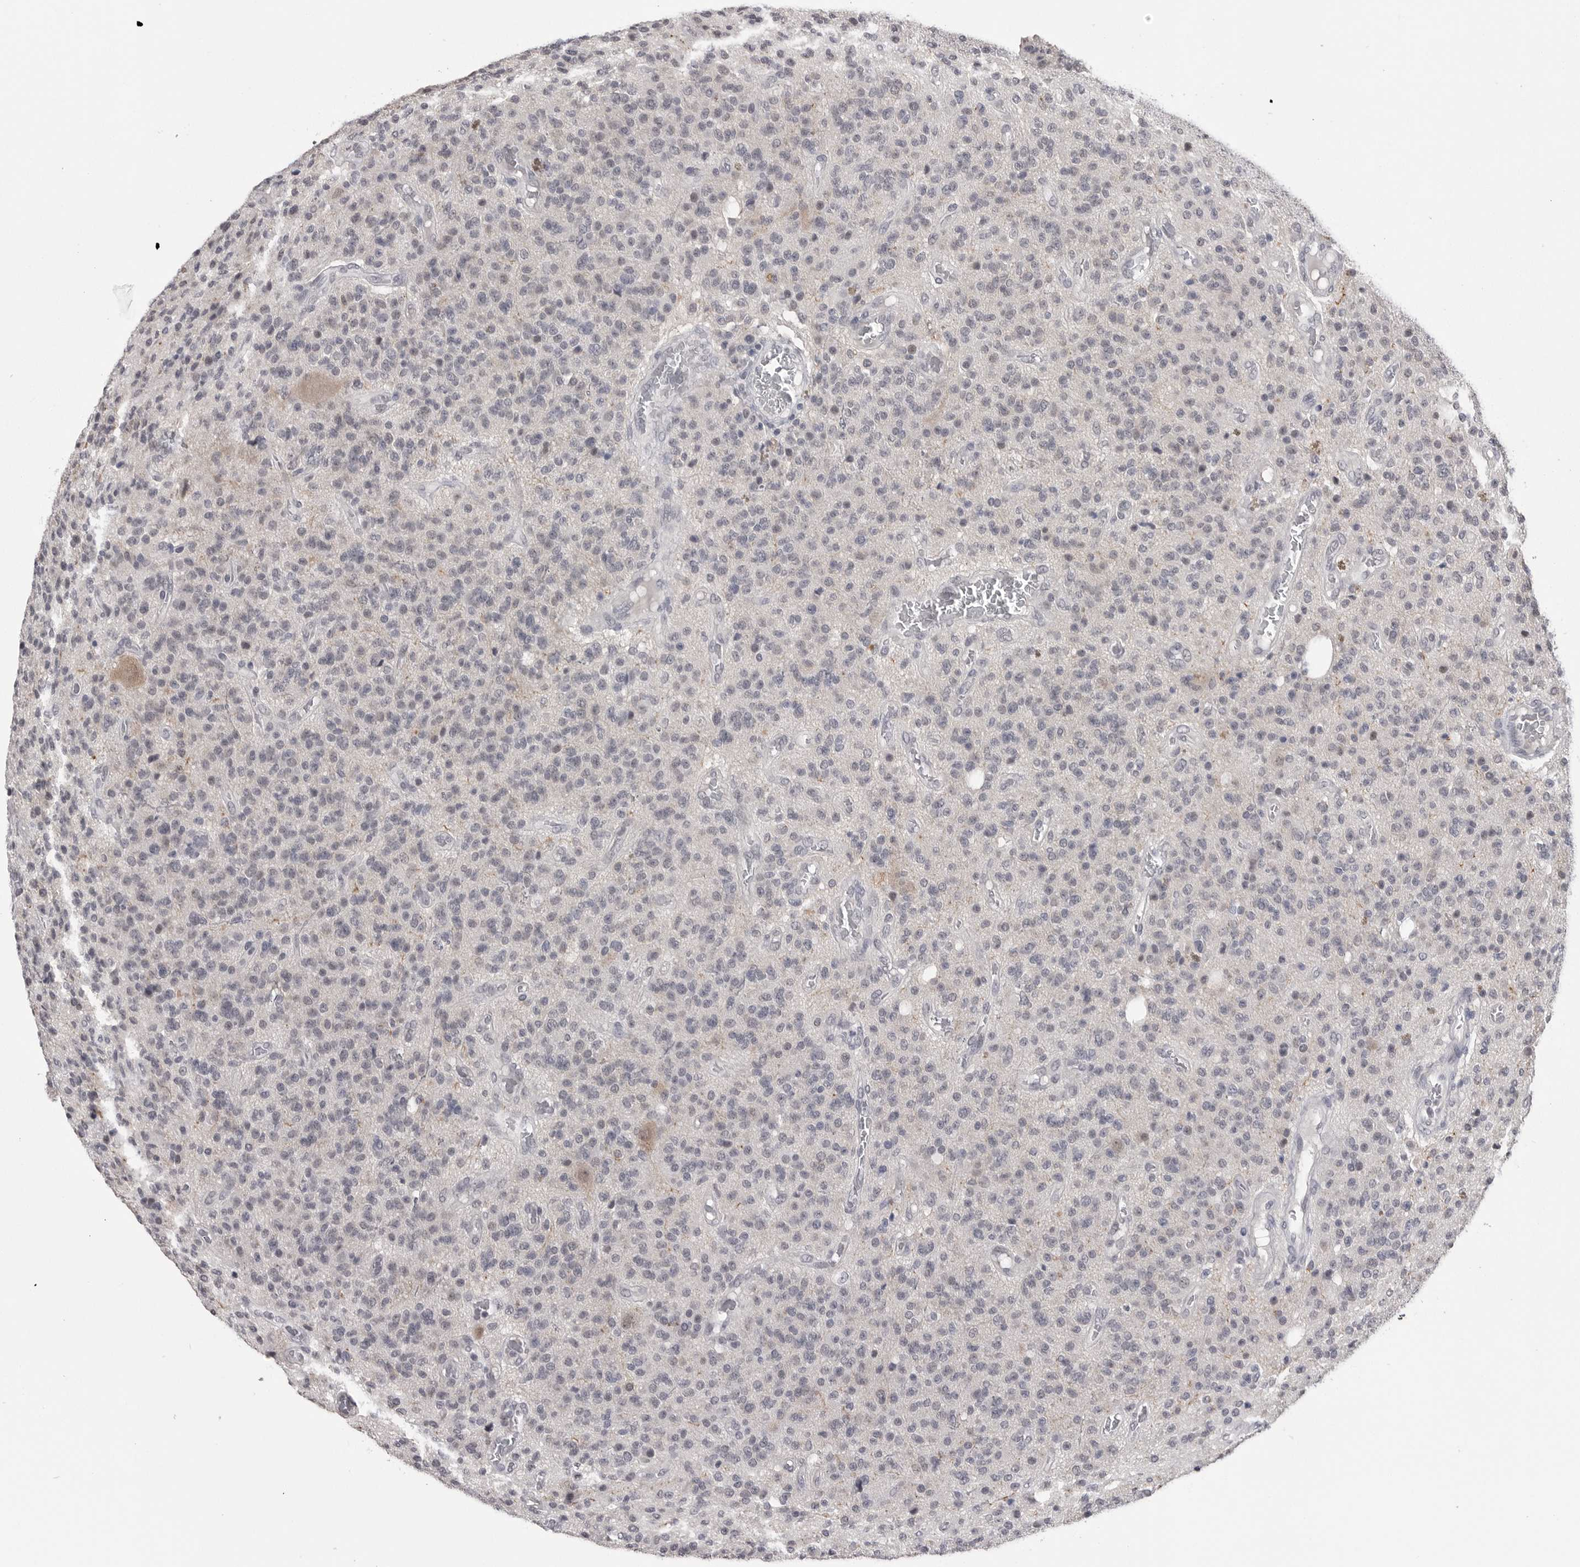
{"staining": {"intensity": "negative", "quantity": "none", "location": "none"}, "tissue": "glioma", "cell_type": "Tumor cells", "image_type": "cancer", "snomed": [{"axis": "morphology", "description": "Glioma, malignant, High grade"}, {"axis": "topography", "description": "Brain"}], "caption": "Protein analysis of high-grade glioma (malignant) shows no significant expression in tumor cells. (Stains: DAB (3,3'-diaminobenzidine) immunohistochemistry (IHC) with hematoxylin counter stain, Microscopy: brightfield microscopy at high magnification).", "gene": "DLG2", "patient": {"sex": "male", "age": 34}}